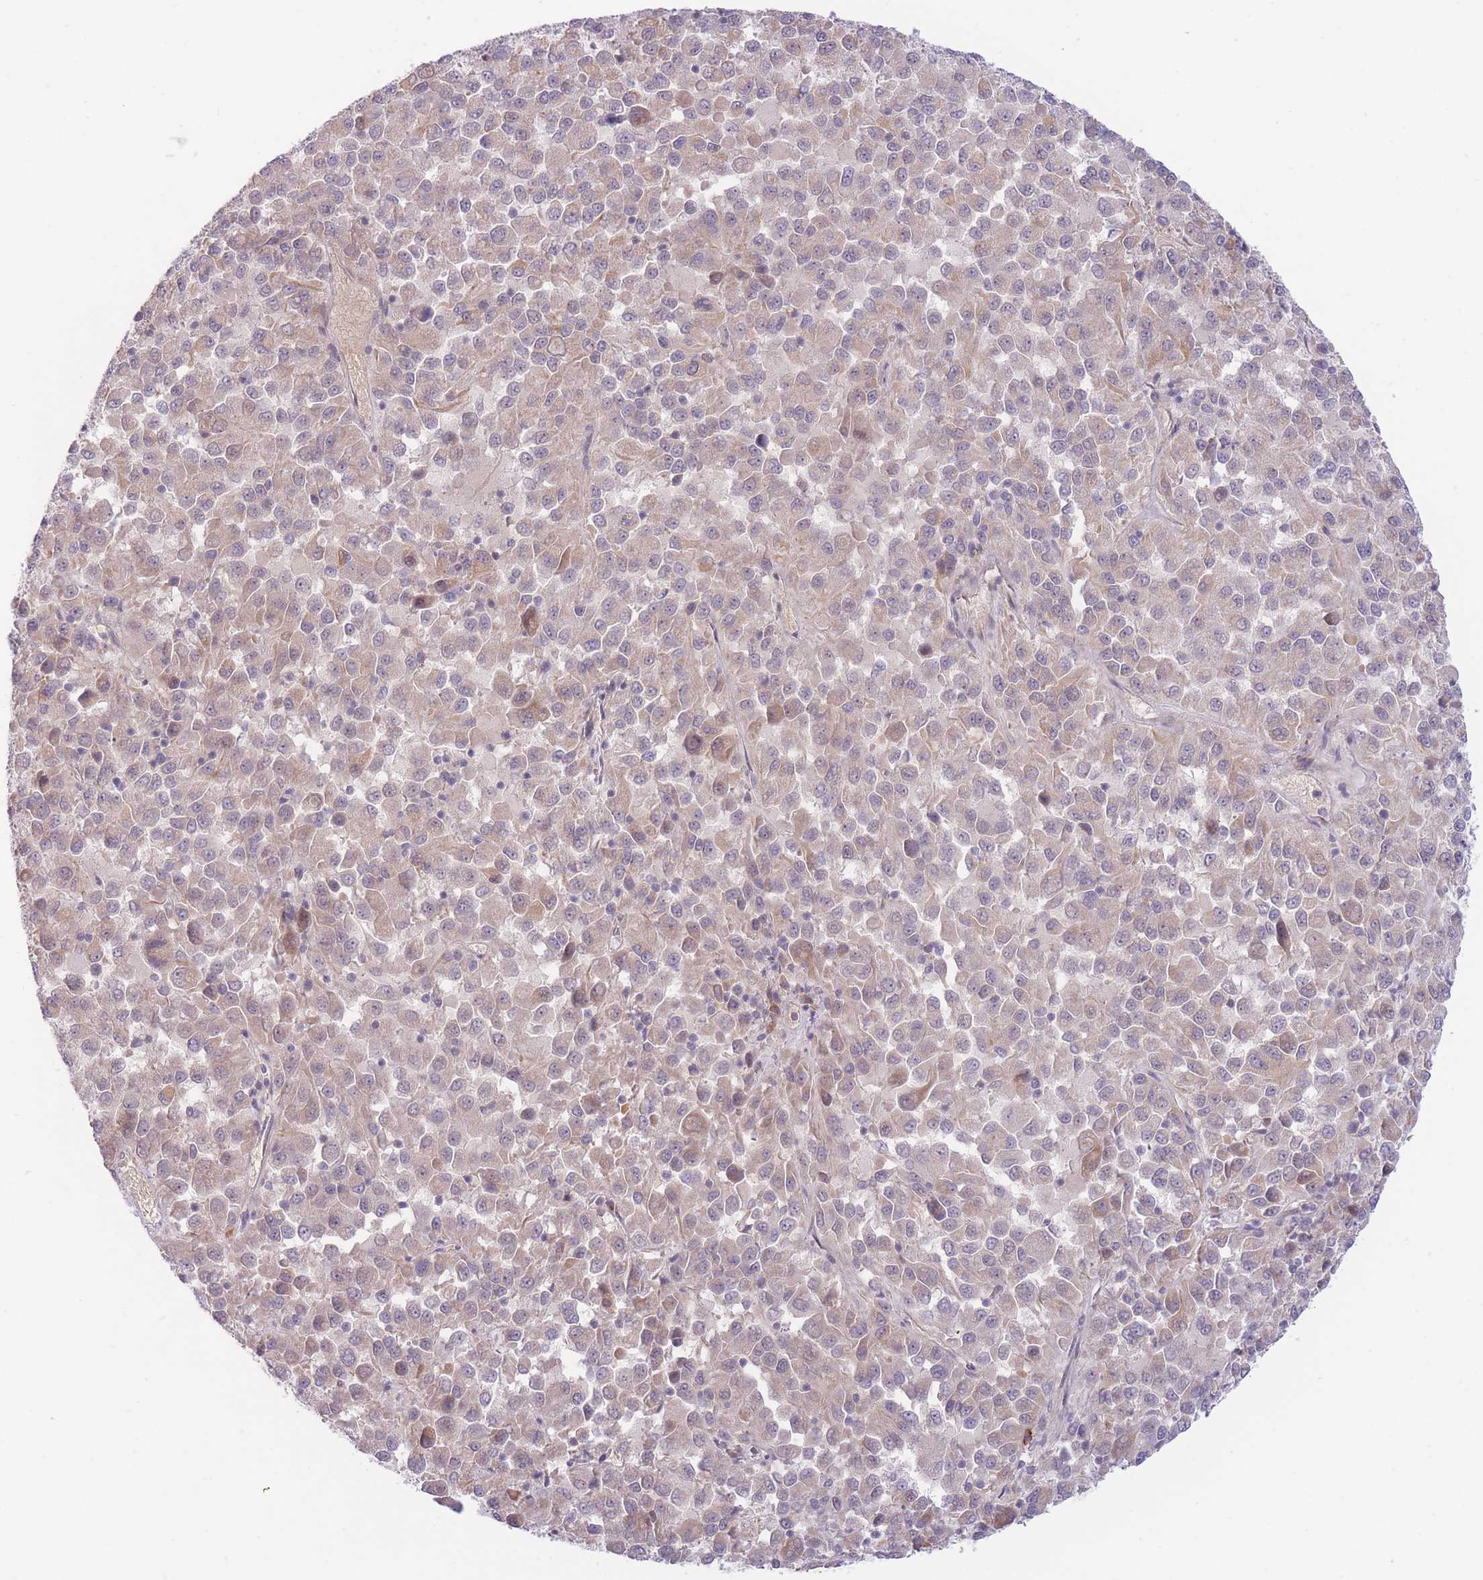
{"staining": {"intensity": "weak", "quantity": "25%-75%", "location": "cytoplasmic/membranous,nuclear"}, "tissue": "melanoma", "cell_type": "Tumor cells", "image_type": "cancer", "snomed": [{"axis": "morphology", "description": "Malignant melanoma, Metastatic site"}, {"axis": "topography", "description": "Lung"}], "caption": "Malignant melanoma (metastatic site) was stained to show a protein in brown. There is low levels of weak cytoplasmic/membranous and nuclear positivity in approximately 25%-75% of tumor cells.", "gene": "CDC25B", "patient": {"sex": "male", "age": 64}}